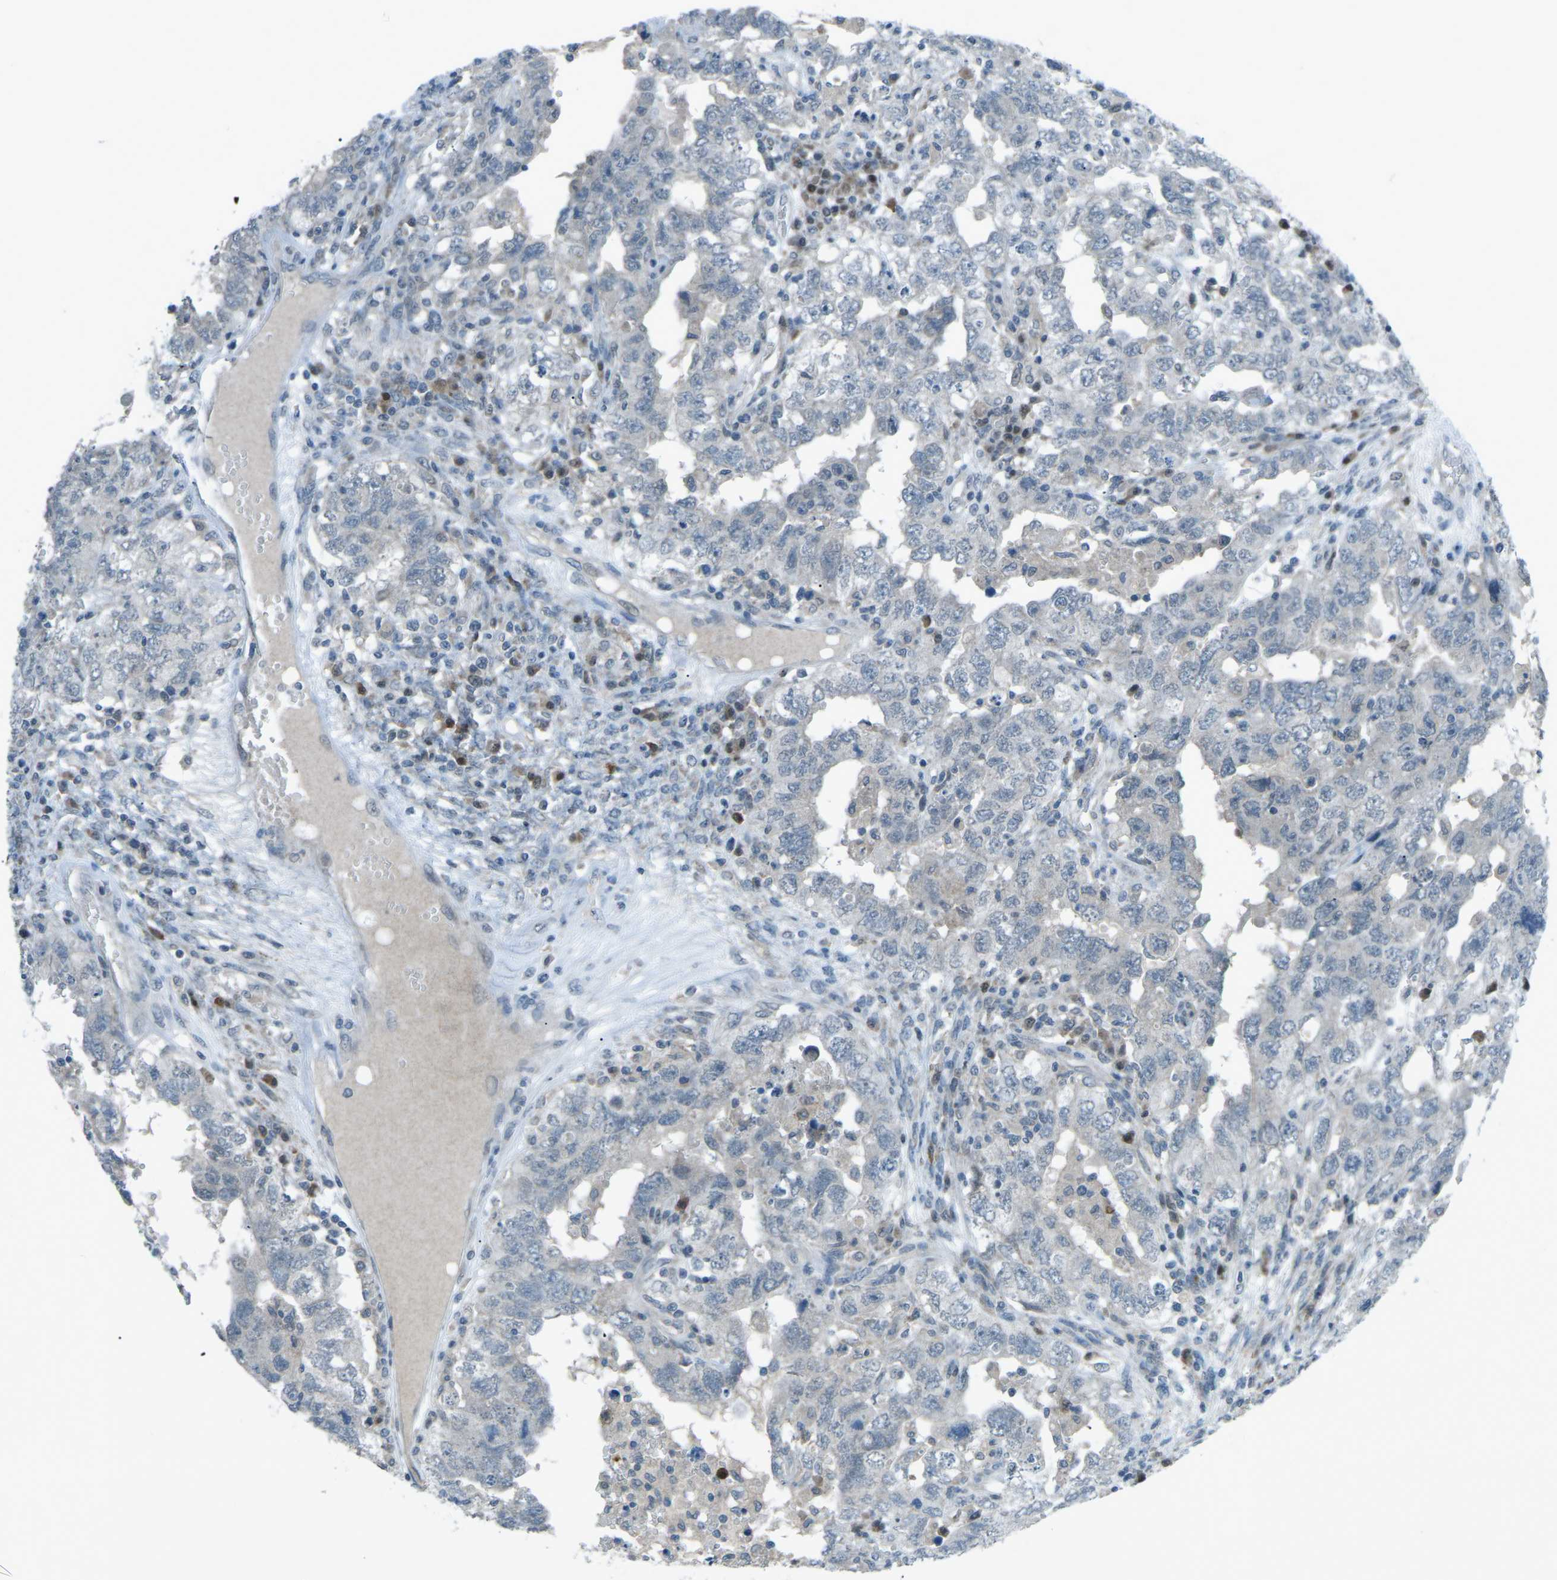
{"staining": {"intensity": "negative", "quantity": "none", "location": "none"}, "tissue": "testis cancer", "cell_type": "Tumor cells", "image_type": "cancer", "snomed": [{"axis": "morphology", "description": "Carcinoma, Embryonal, NOS"}, {"axis": "topography", "description": "Testis"}], "caption": "The image displays no staining of tumor cells in testis embryonal carcinoma.", "gene": "PRKCA", "patient": {"sex": "male", "age": 26}}